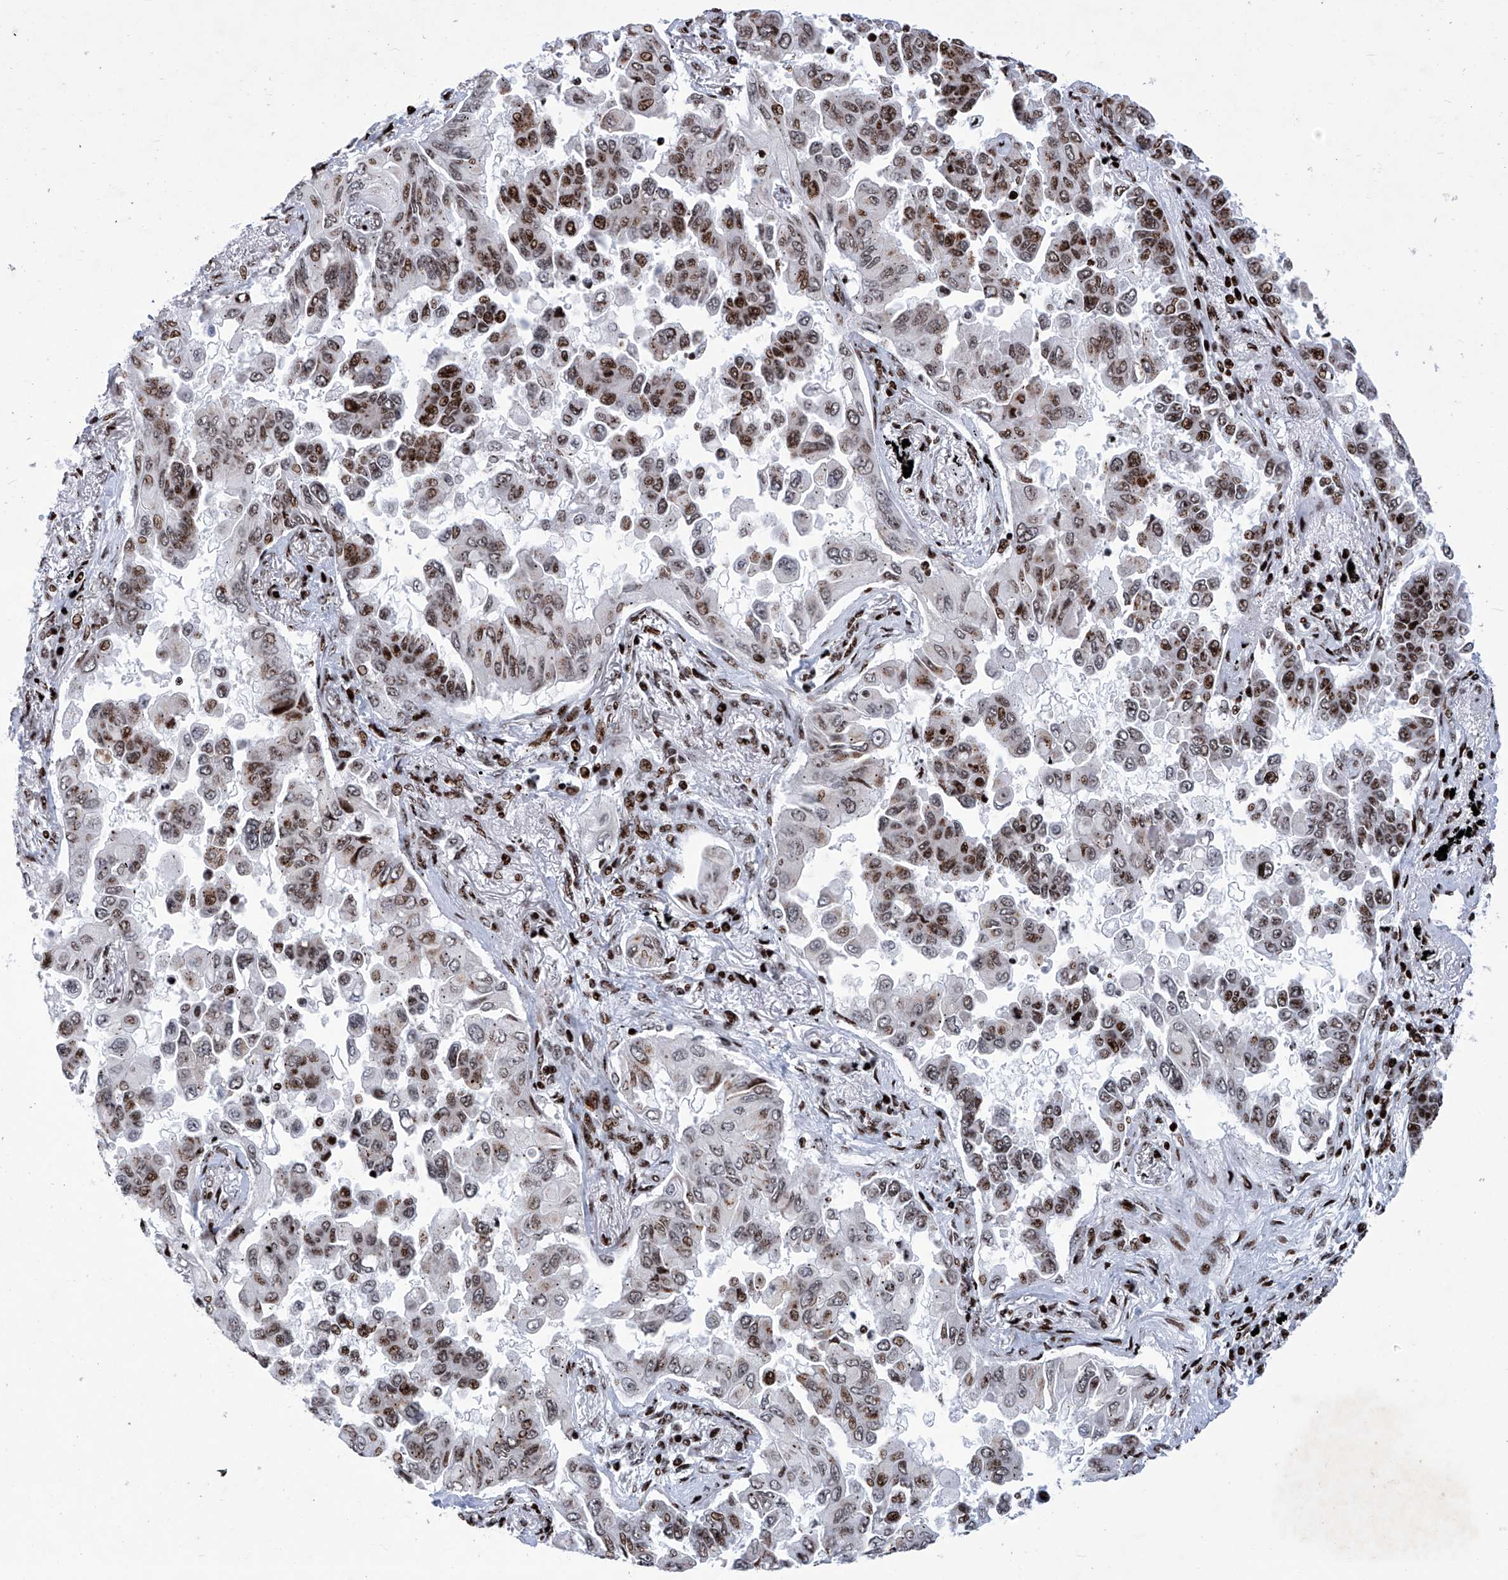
{"staining": {"intensity": "moderate", "quantity": ">75%", "location": "nuclear"}, "tissue": "lung cancer", "cell_type": "Tumor cells", "image_type": "cancer", "snomed": [{"axis": "morphology", "description": "Adenocarcinoma, NOS"}, {"axis": "topography", "description": "Lung"}], "caption": "Protein staining of lung cancer (adenocarcinoma) tissue reveals moderate nuclear expression in approximately >75% of tumor cells.", "gene": "HEY2", "patient": {"sex": "female", "age": 67}}